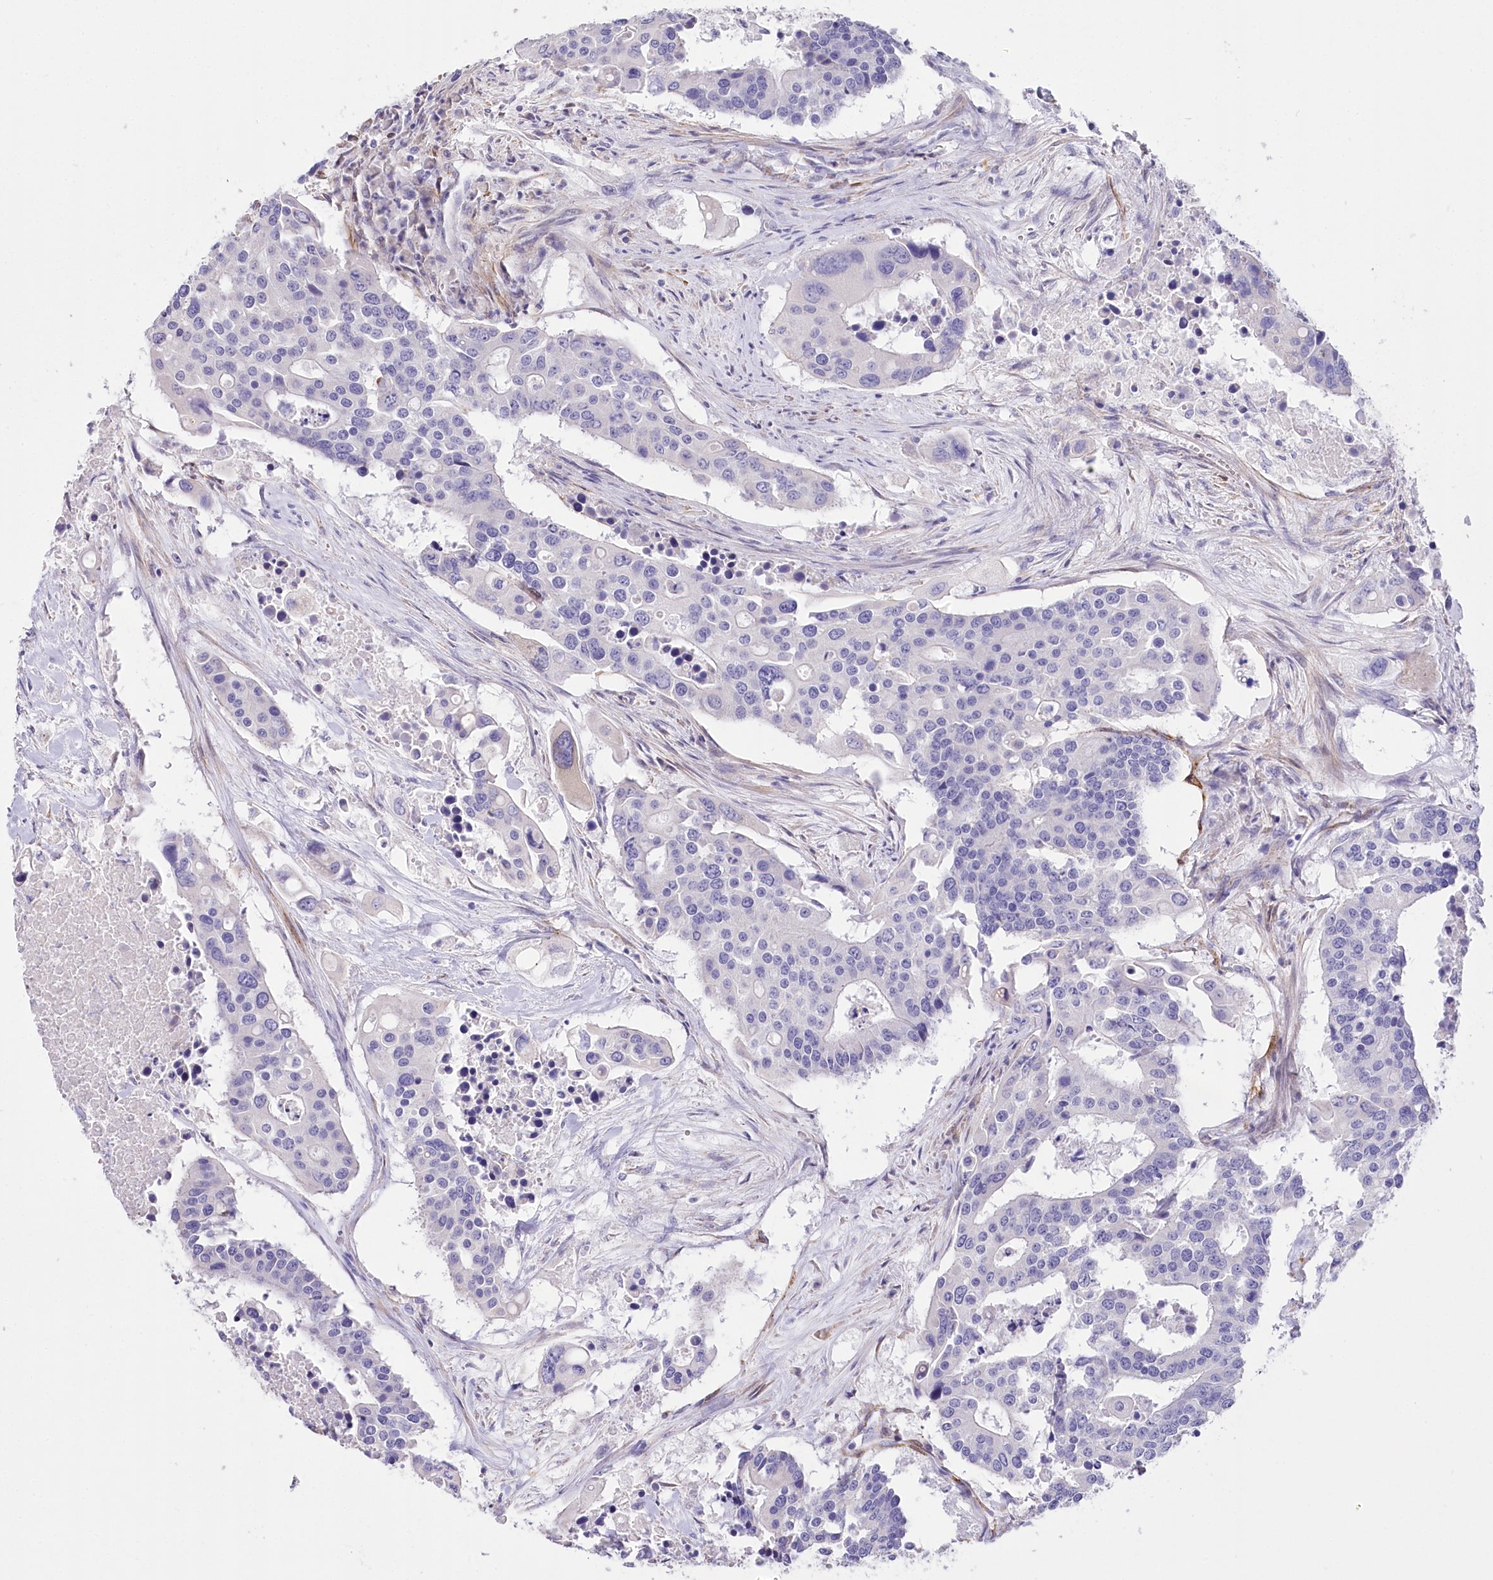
{"staining": {"intensity": "negative", "quantity": "none", "location": "none"}, "tissue": "colorectal cancer", "cell_type": "Tumor cells", "image_type": "cancer", "snomed": [{"axis": "morphology", "description": "Adenocarcinoma, NOS"}, {"axis": "topography", "description": "Colon"}], "caption": "Protein analysis of colorectal adenocarcinoma reveals no significant staining in tumor cells.", "gene": "SYNPO2", "patient": {"sex": "male", "age": 77}}